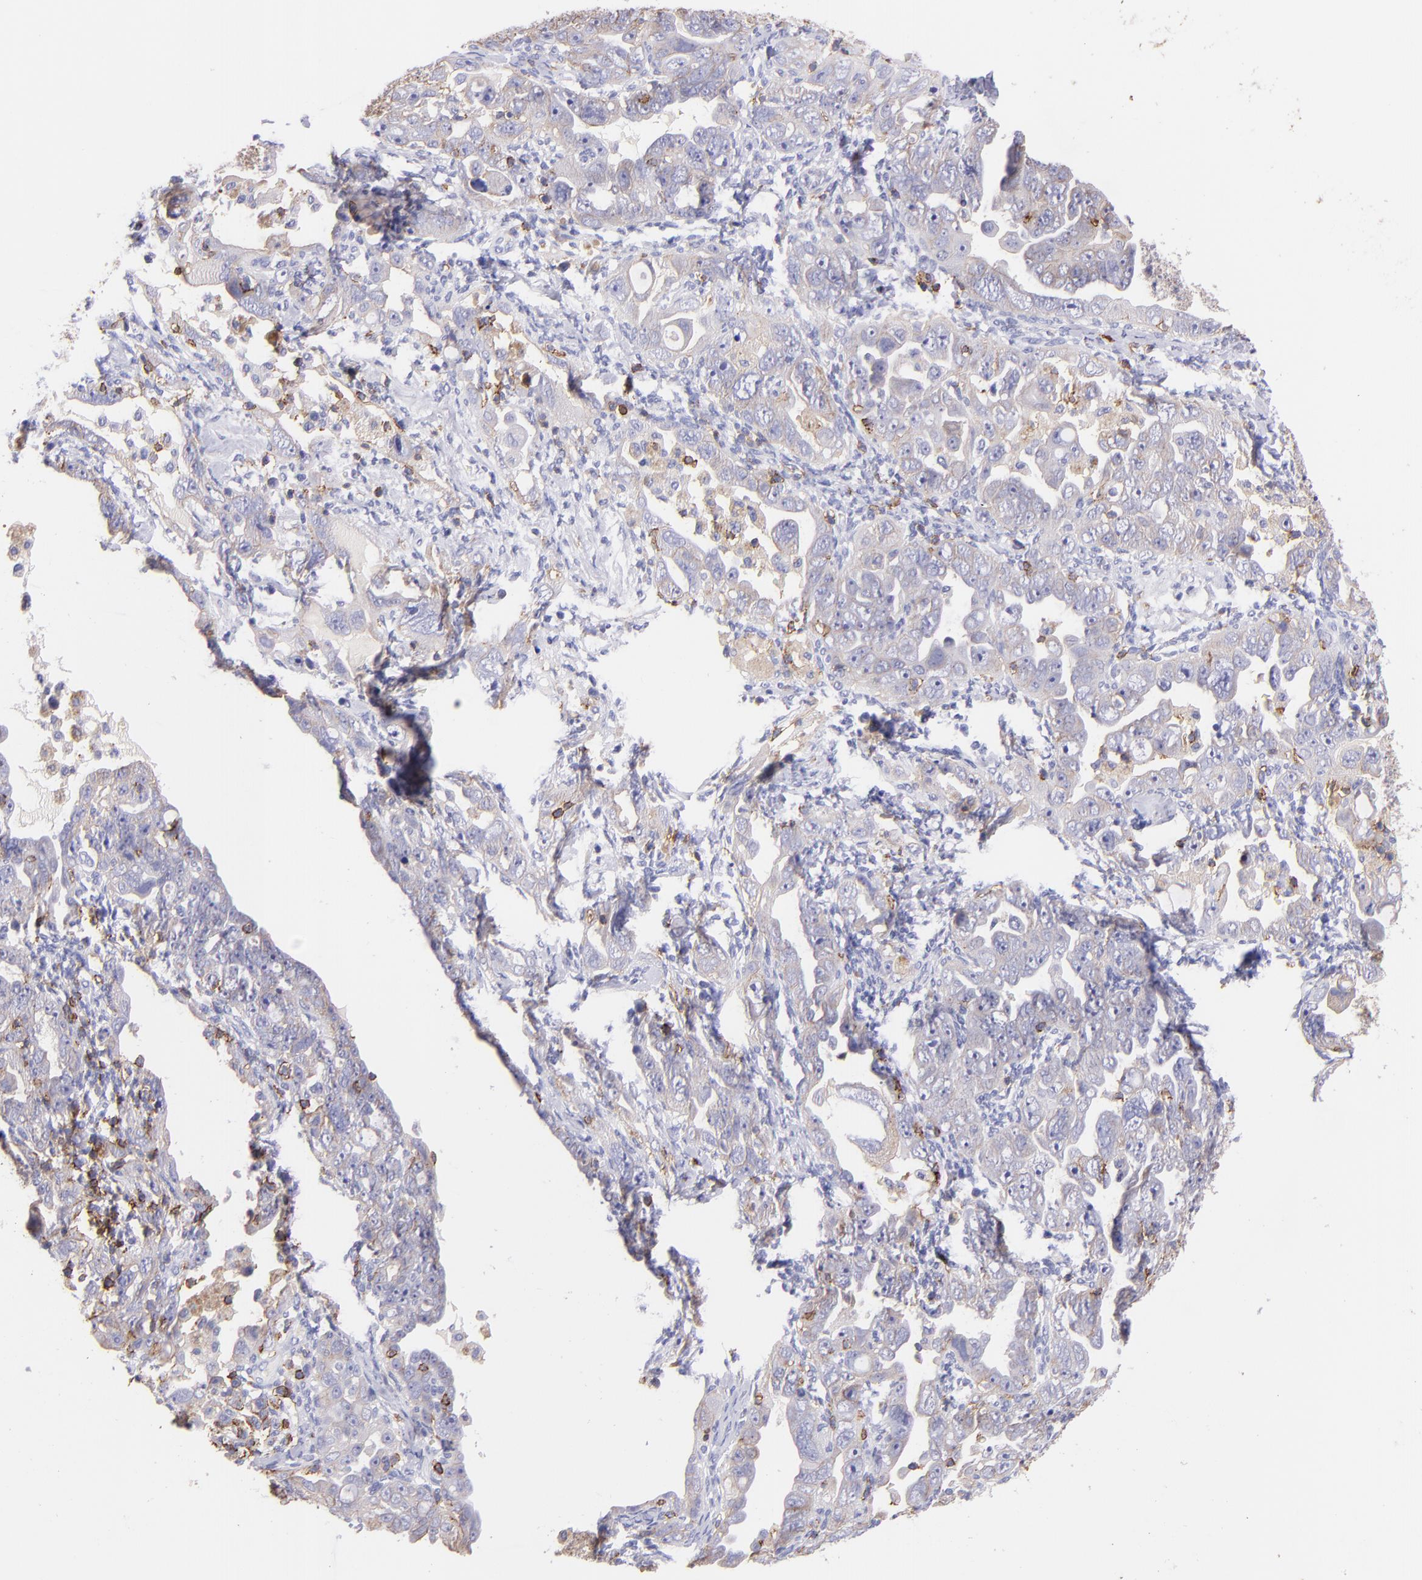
{"staining": {"intensity": "weak", "quantity": "25%-75%", "location": "cytoplasmic/membranous"}, "tissue": "ovarian cancer", "cell_type": "Tumor cells", "image_type": "cancer", "snomed": [{"axis": "morphology", "description": "Cystadenocarcinoma, serous, NOS"}, {"axis": "topography", "description": "Ovary"}], "caption": "High-magnification brightfield microscopy of ovarian cancer (serous cystadenocarcinoma) stained with DAB (3,3'-diaminobenzidine) (brown) and counterstained with hematoxylin (blue). tumor cells exhibit weak cytoplasmic/membranous positivity is present in about25%-75% of cells.", "gene": "SPN", "patient": {"sex": "female", "age": 66}}